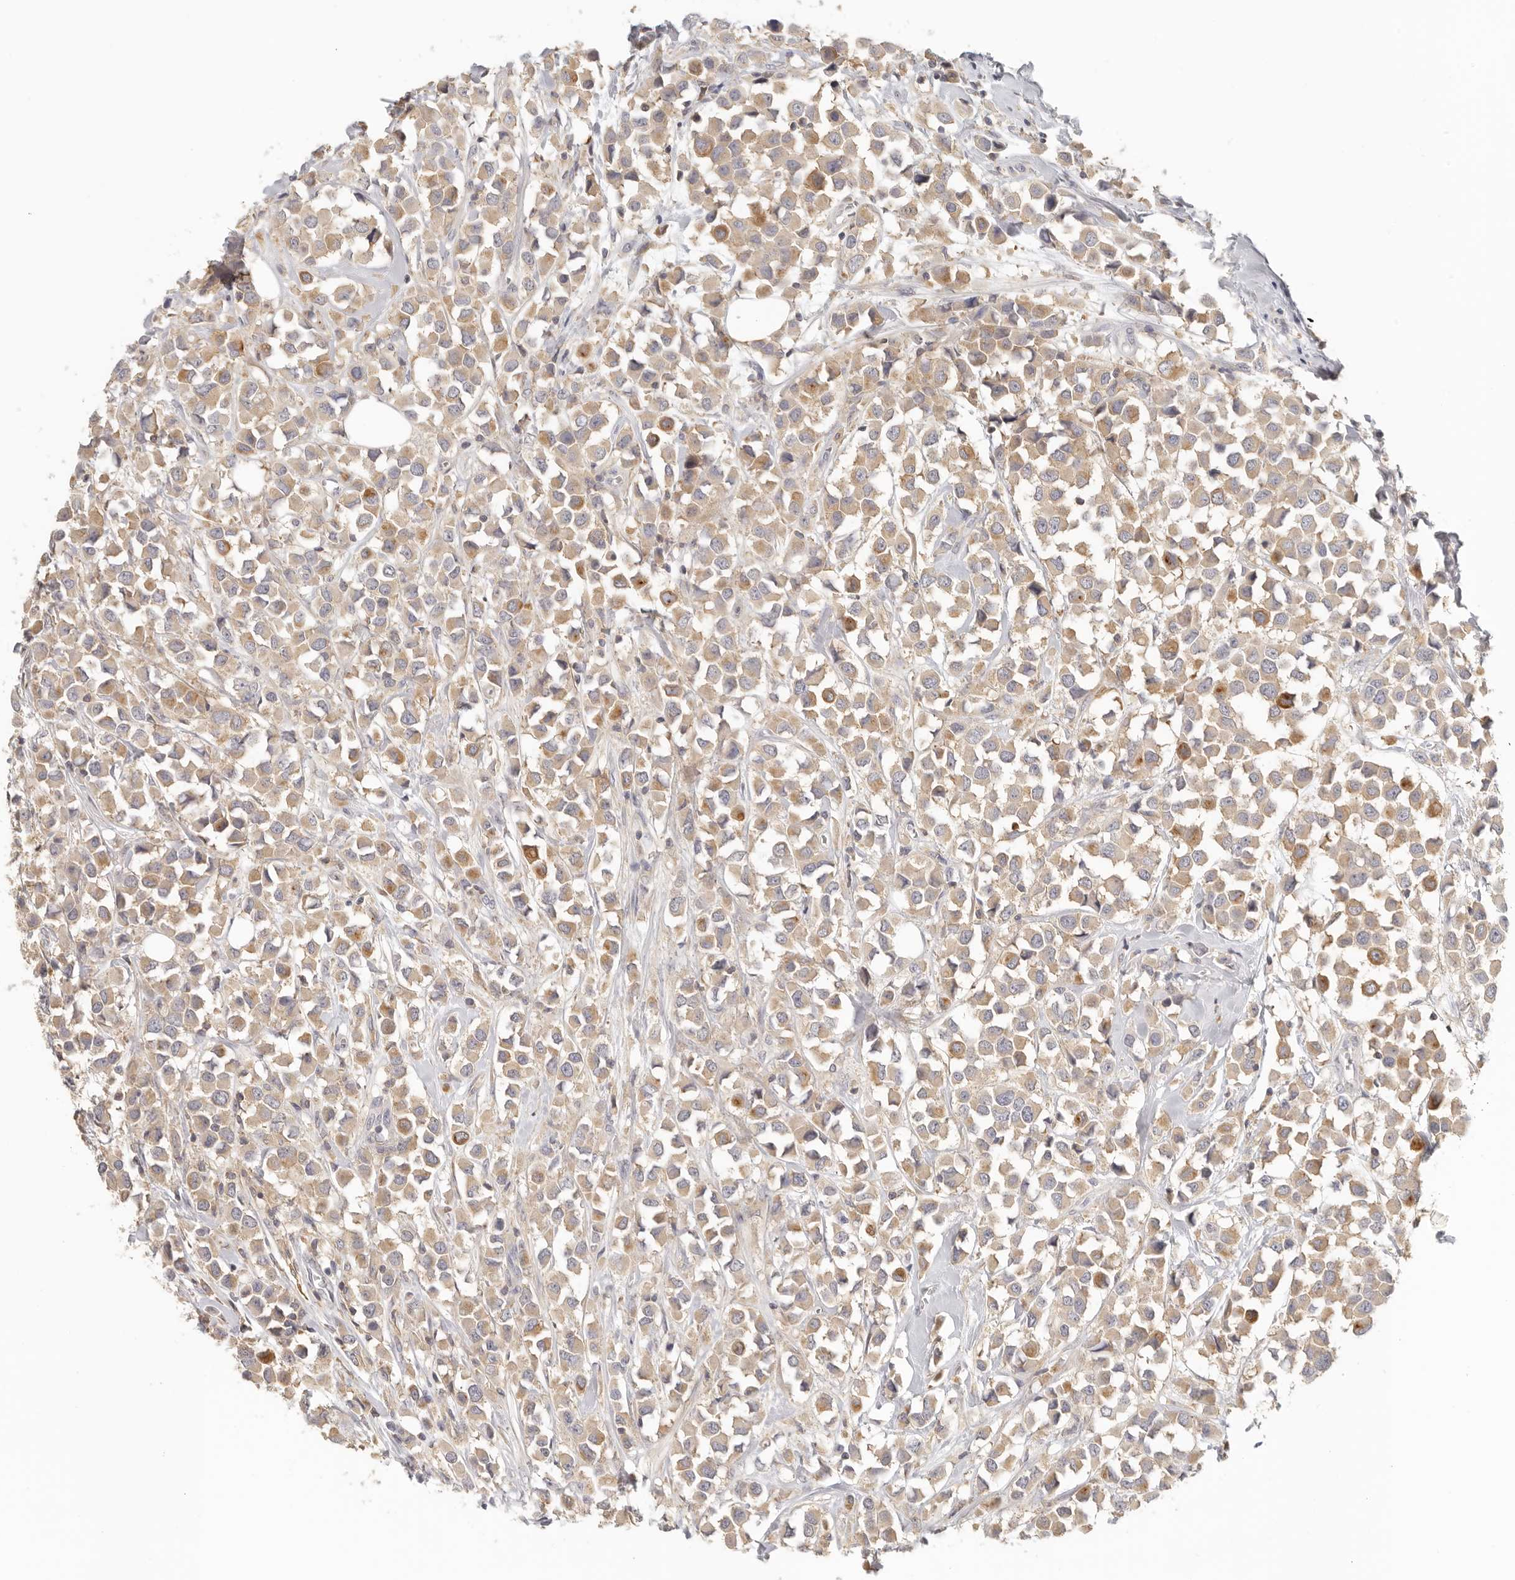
{"staining": {"intensity": "moderate", "quantity": "25%-75%", "location": "cytoplasmic/membranous"}, "tissue": "breast cancer", "cell_type": "Tumor cells", "image_type": "cancer", "snomed": [{"axis": "morphology", "description": "Duct carcinoma"}, {"axis": "topography", "description": "Breast"}], "caption": "A high-resolution image shows immunohistochemistry staining of breast infiltrating ductal carcinoma, which demonstrates moderate cytoplasmic/membranous positivity in about 25%-75% of tumor cells.", "gene": "ANXA9", "patient": {"sex": "female", "age": 61}}